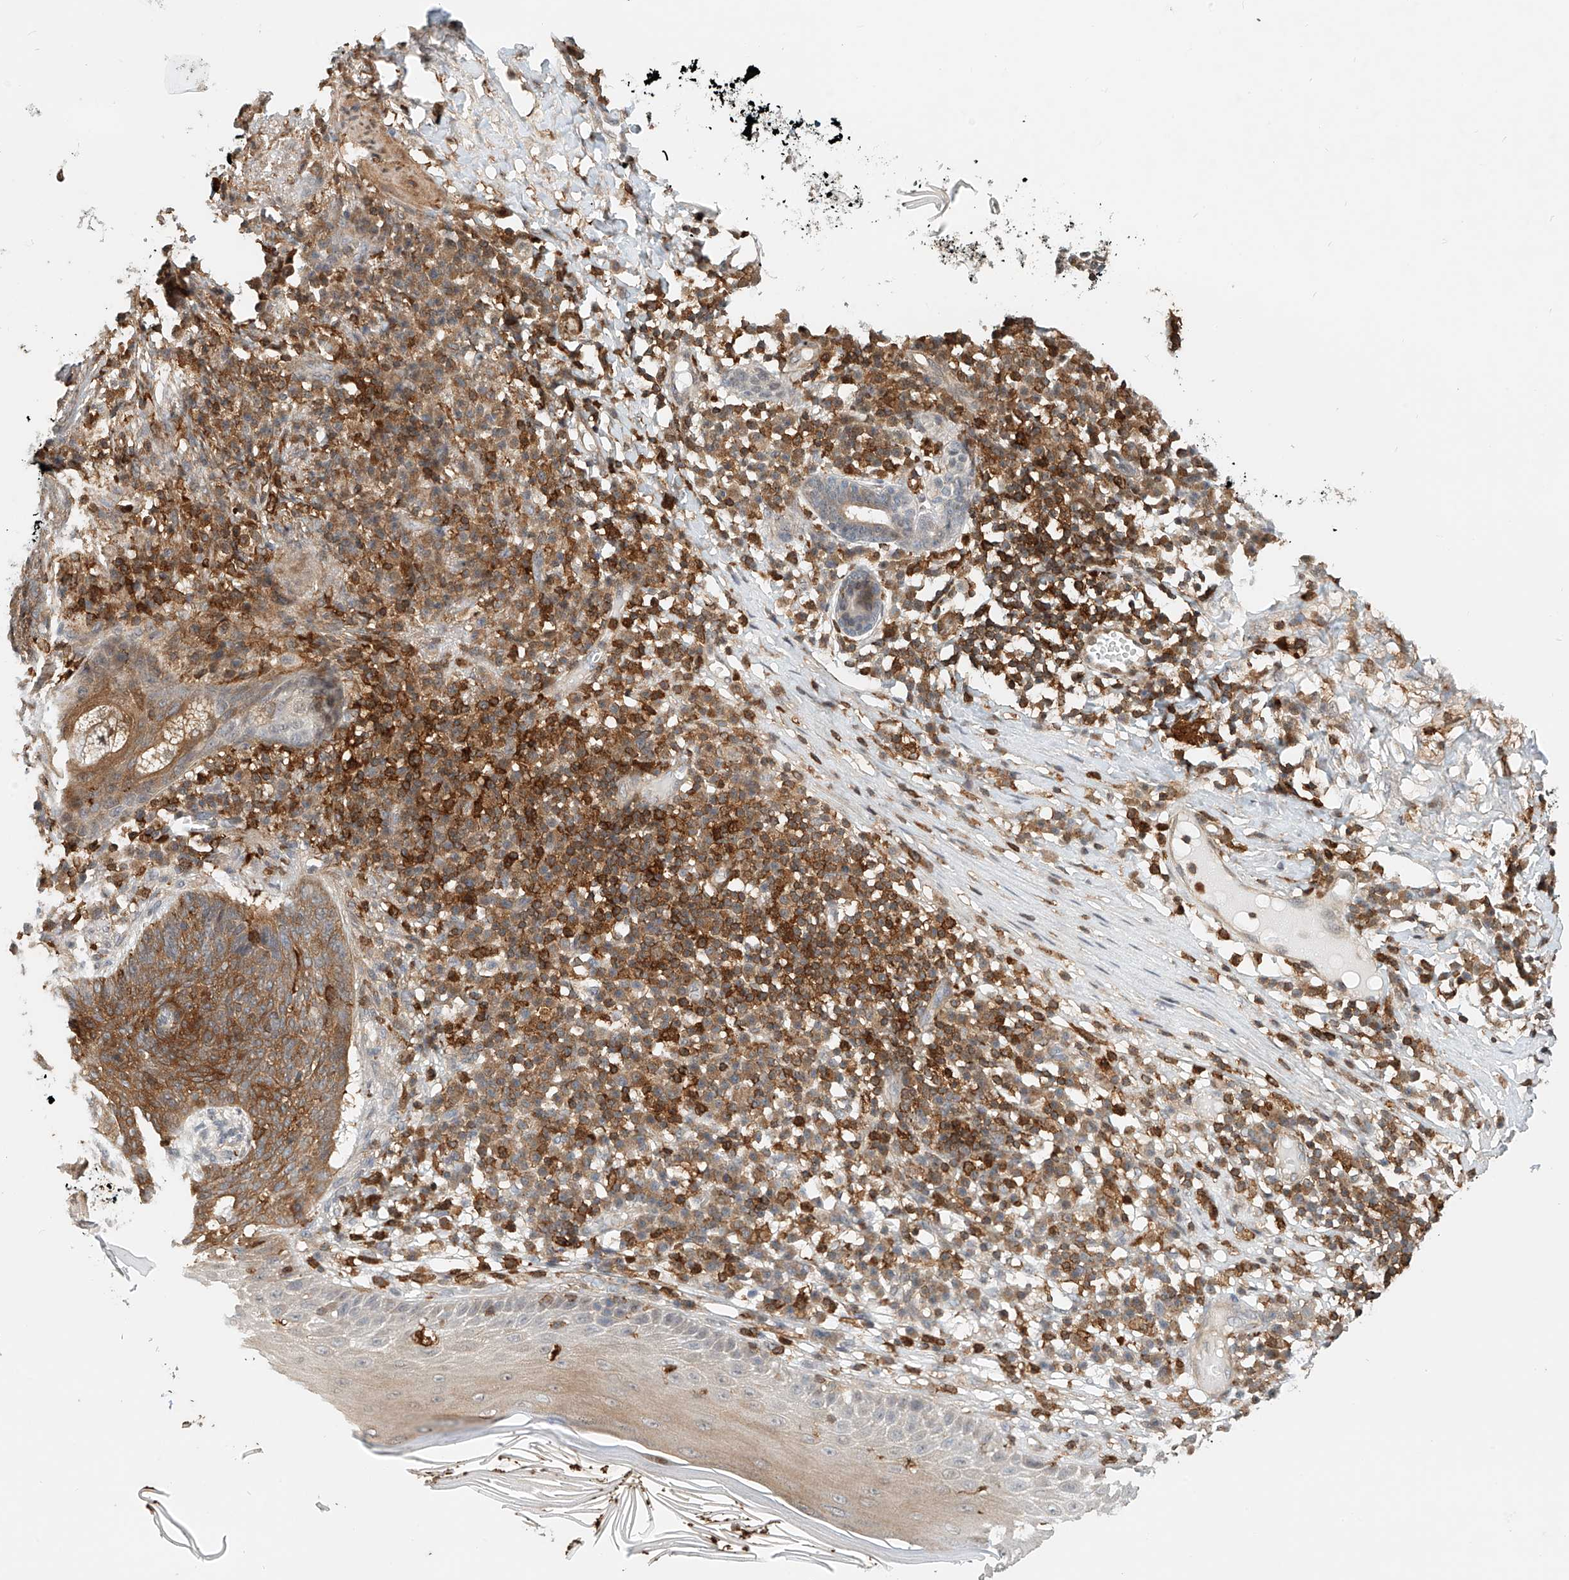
{"staining": {"intensity": "moderate", "quantity": ">75%", "location": "cytoplasmic/membranous"}, "tissue": "skin cancer", "cell_type": "Tumor cells", "image_type": "cancer", "snomed": [{"axis": "morphology", "description": "Basal cell carcinoma"}, {"axis": "topography", "description": "Skin"}], "caption": "Protein expression analysis of human skin cancer (basal cell carcinoma) reveals moderate cytoplasmic/membranous expression in approximately >75% of tumor cells.", "gene": "MICAL1", "patient": {"sex": "male", "age": 85}}